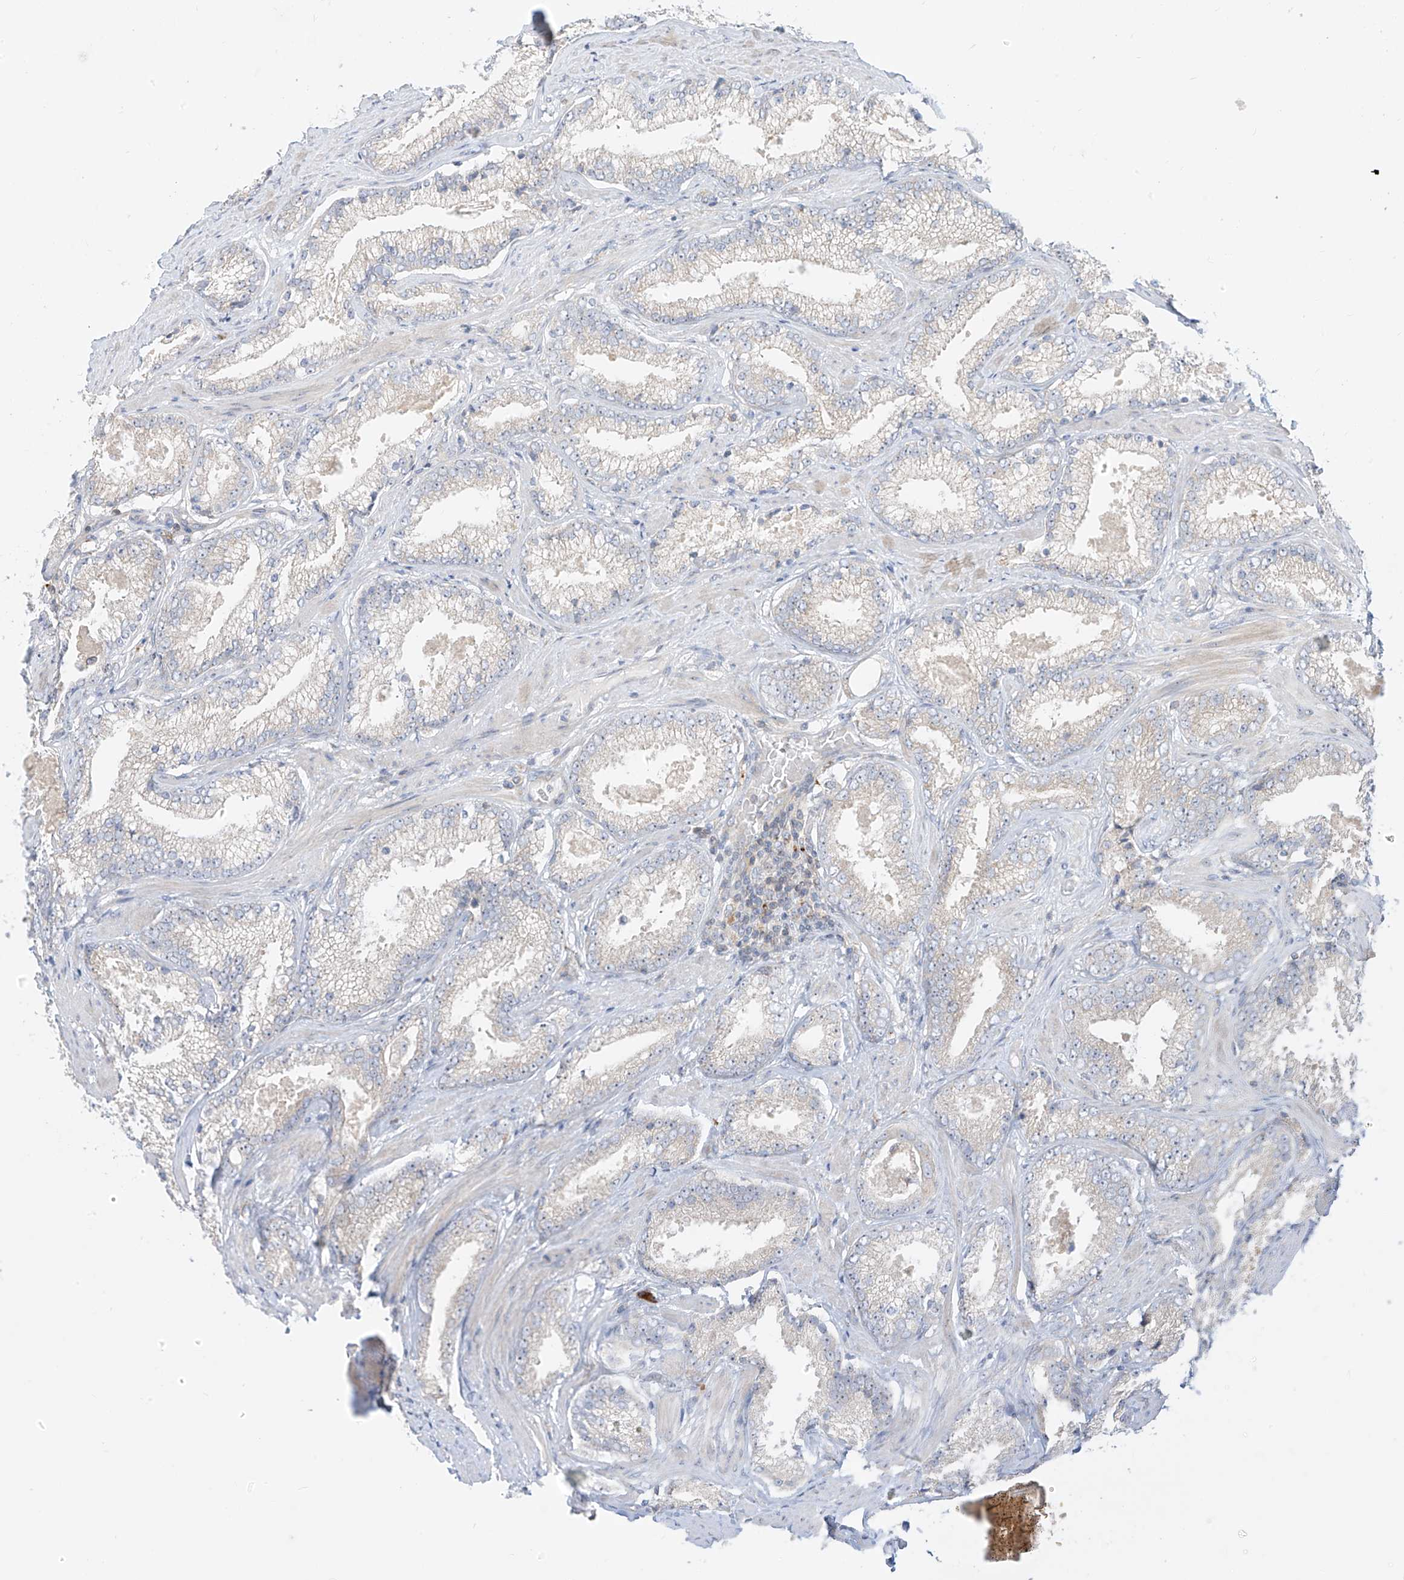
{"staining": {"intensity": "negative", "quantity": "none", "location": "none"}, "tissue": "prostate cancer", "cell_type": "Tumor cells", "image_type": "cancer", "snomed": [{"axis": "morphology", "description": "Adenocarcinoma, High grade"}, {"axis": "topography", "description": "Prostate"}], "caption": "This is an IHC photomicrograph of human prostate cancer. There is no positivity in tumor cells.", "gene": "SYTL3", "patient": {"sex": "male", "age": 66}}